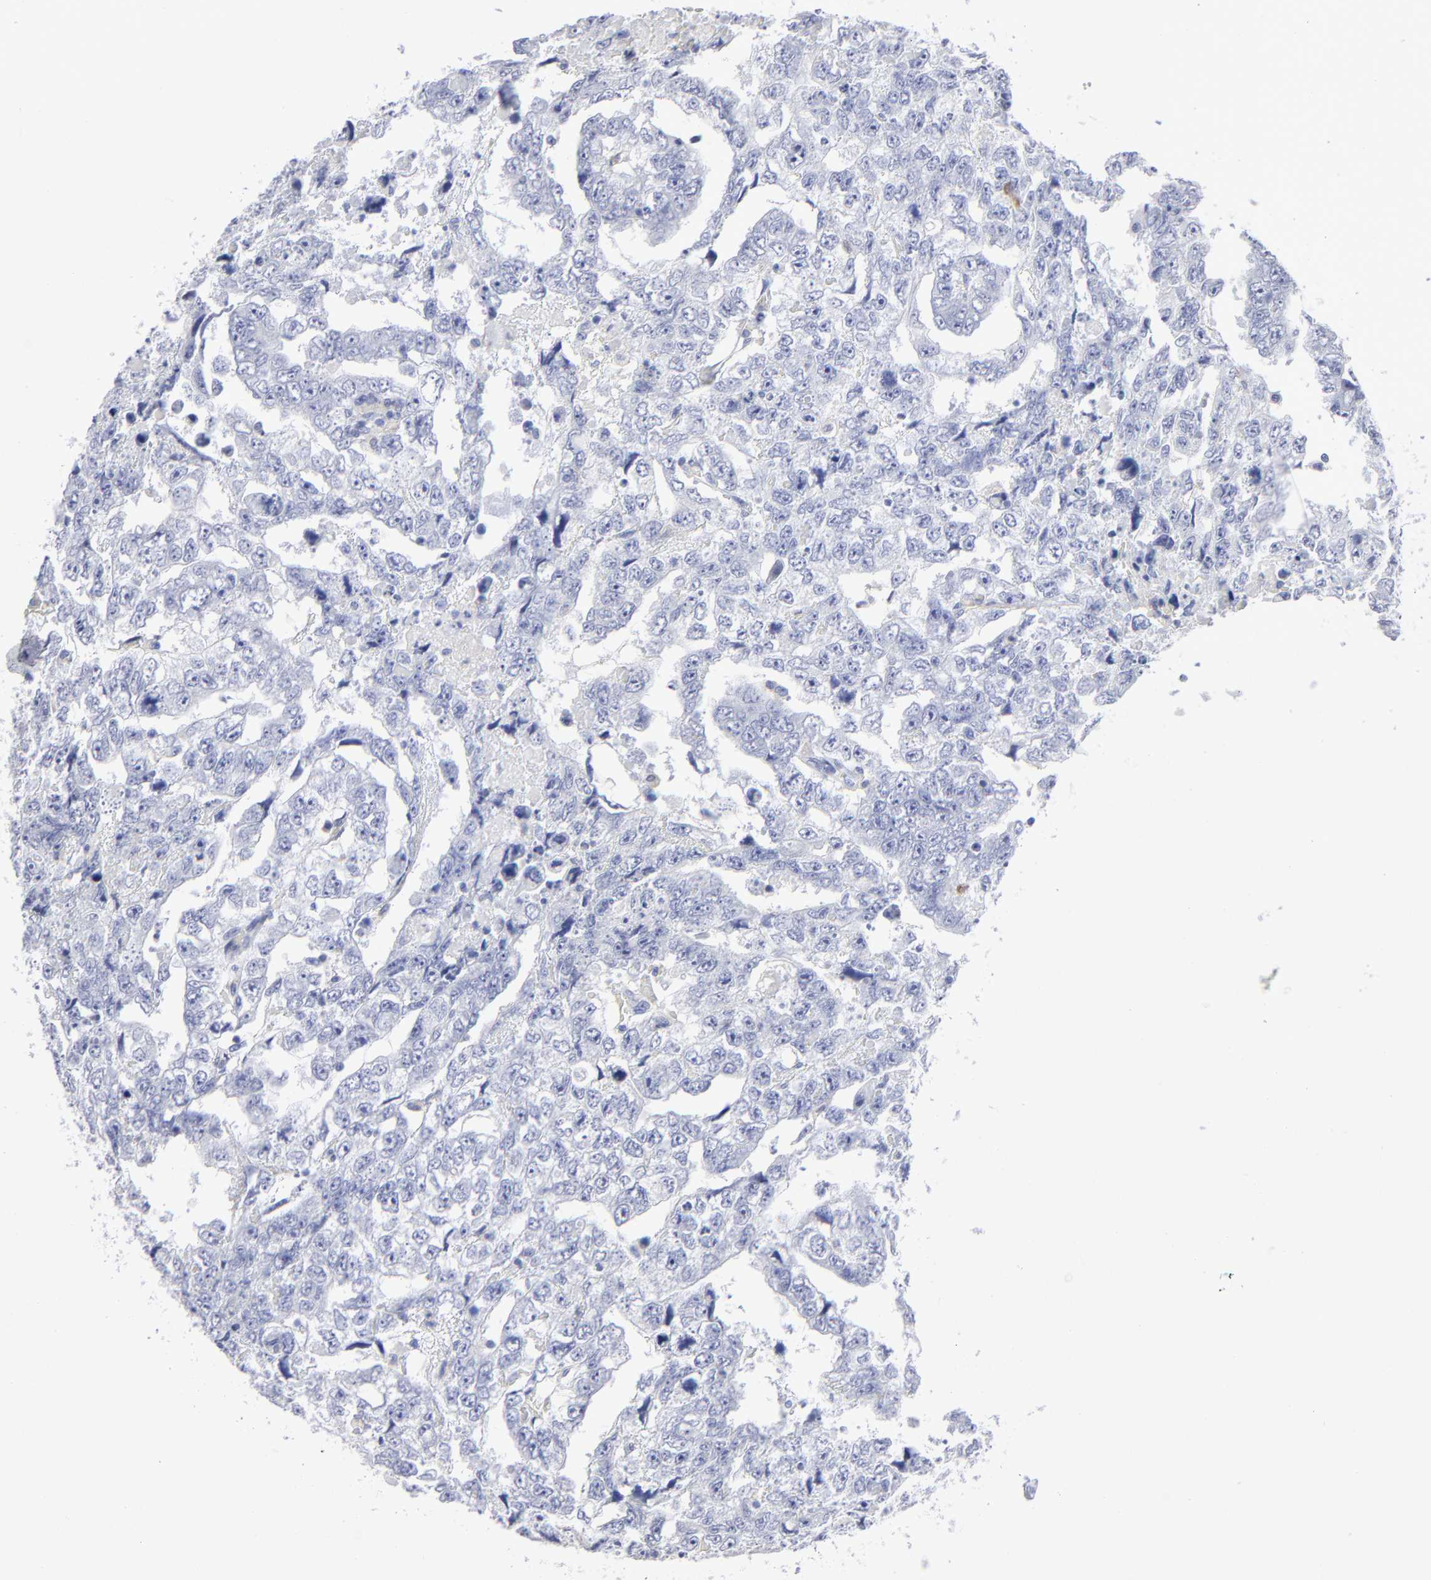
{"staining": {"intensity": "negative", "quantity": "none", "location": "none"}, "tissue": "testis cancer", "cell_type": "Tumor cells", "image_type": "cancer", "snomed": [{"axis": "morphology", "description": "Carcinoma, Embryonal, NOS"}, {"axis": "topography", "description": "Testis"}], "caption": "Immunohistochemistry micrograph of human embryonal carcinoma (testis) stained for a protein (brown), which displays no staining in tumor cells.", "gene": "LAT2", "patient": {"sex": "male", "age": 36}}